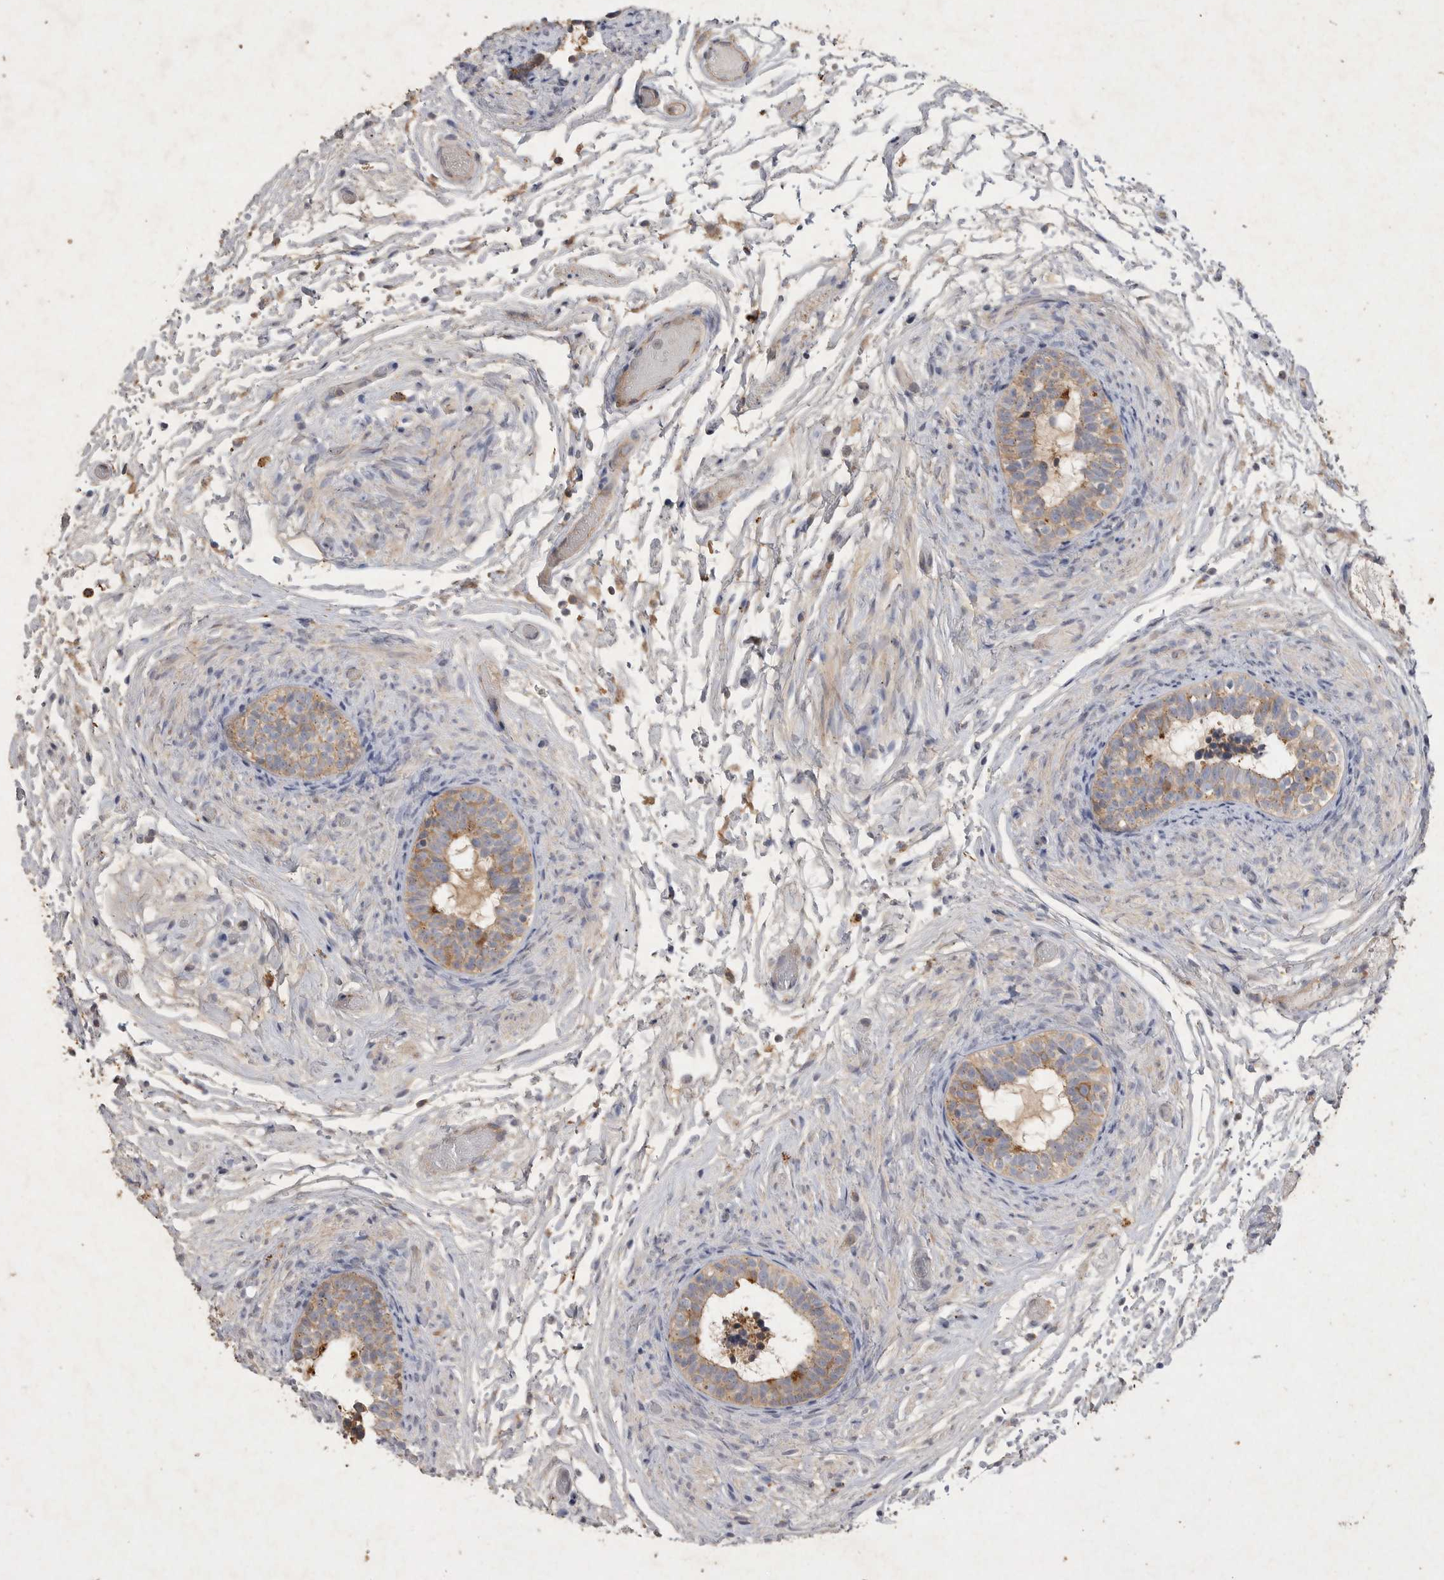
{"staining": {"intensity": "strong", "quantity": ">75%", "location": "cytoplasmic/membranous"}, "tissue": "epididymis", "cell_type": "Glandular cells", "image_type": "normal", "snomed": [{"axis": "morphology", "description": "Normal tissue, NOS"}, {"axis": "topography", "description": "Epididymis"}], "caption": "A high amount of strong cytoplasmic/membranous staining is identified in about >75% of glandular cells in unremarkable epididymis. The staining was performed using DAB to visualize the protein expression in brown, while the nuclei were stained in blue with hematoxylin (Magnification: 20x).", "gene": "MRPL41", "patient": {"sex": "male", "age": 5}}